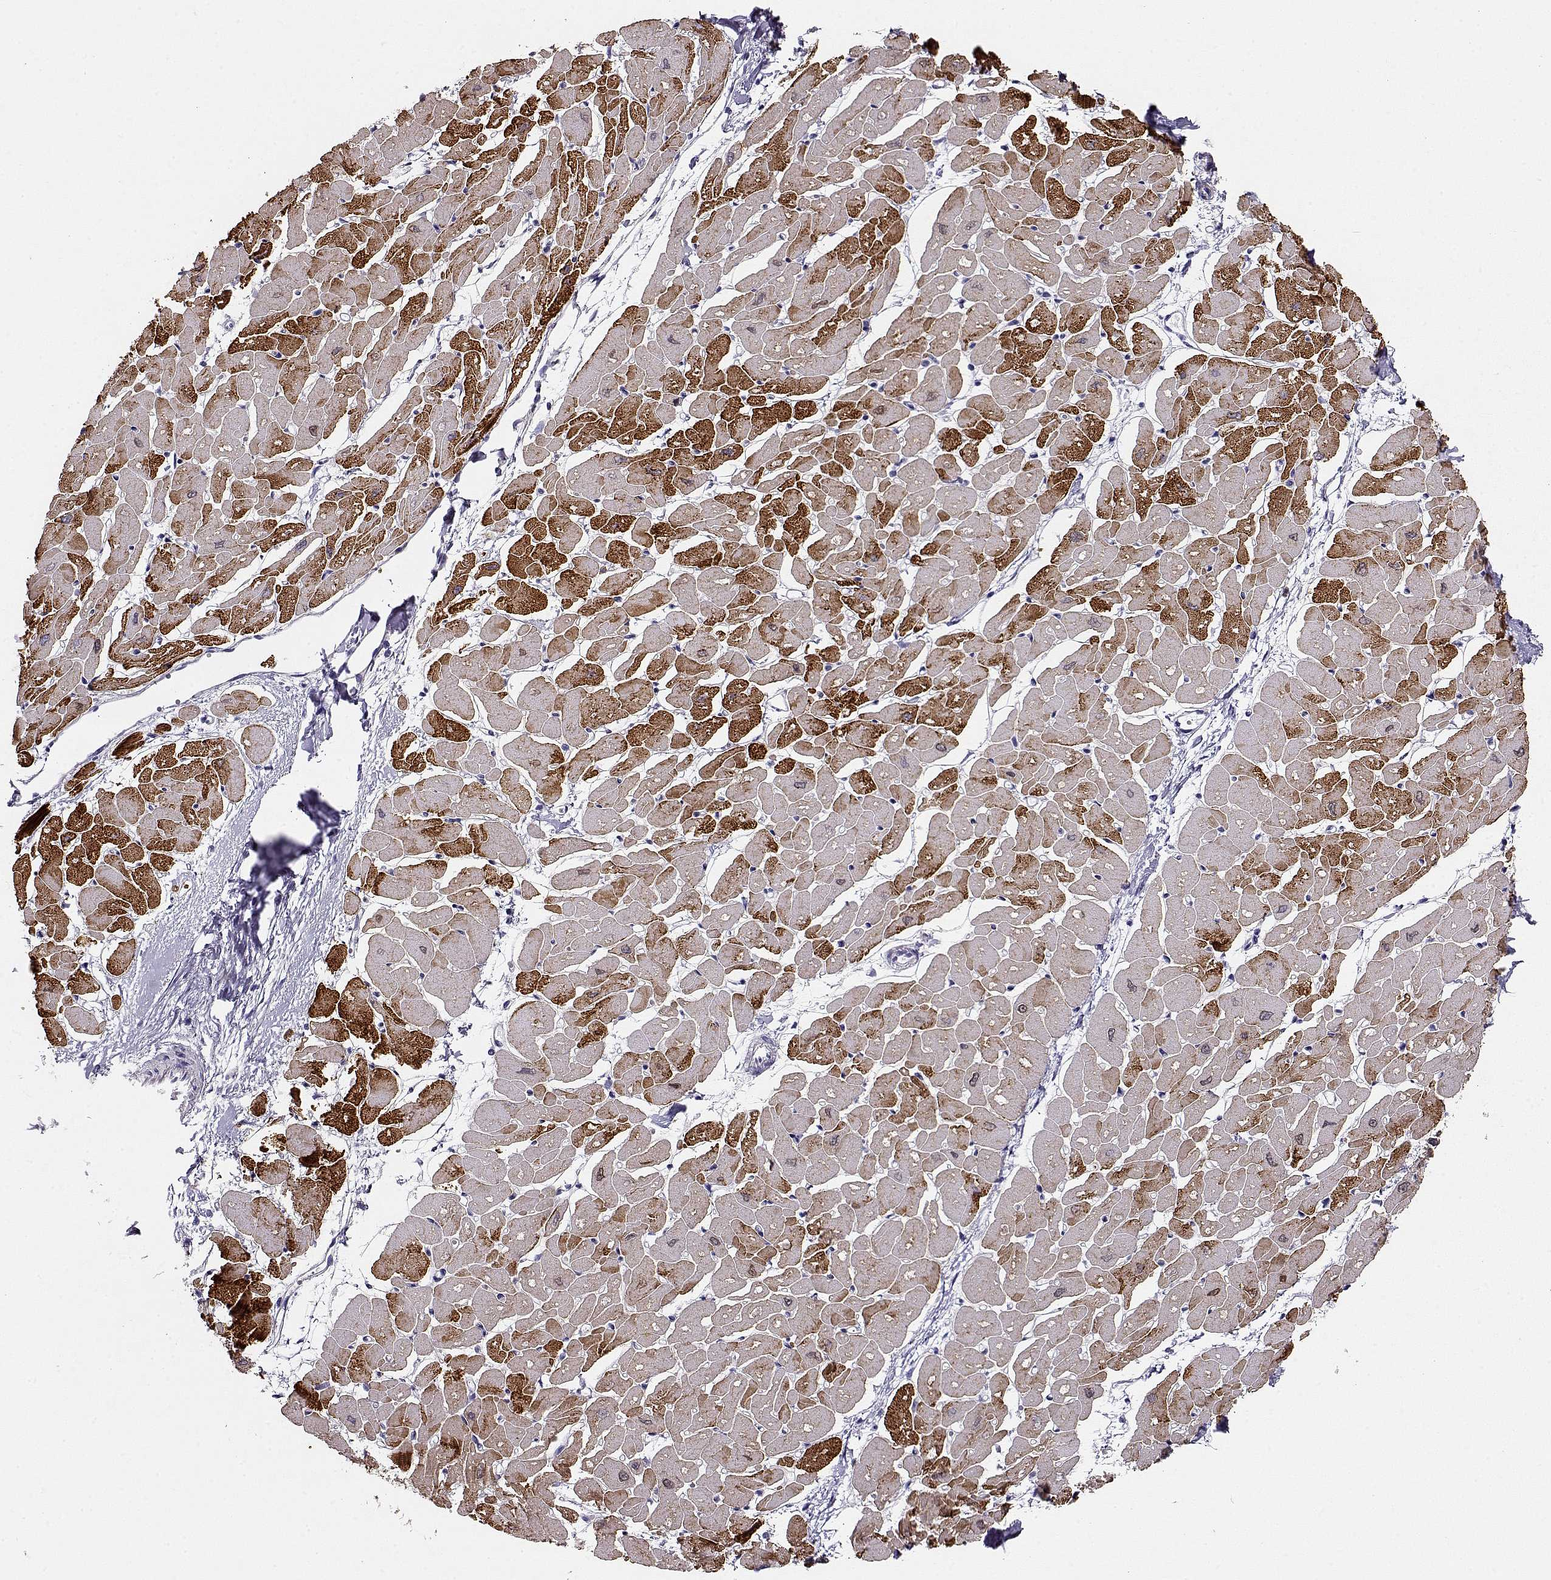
{"staining": {"intensity": "strong", "quantity": ">75%", "location": "cytoplasmic/membranous"}, "tissue": "heart muscle", "cell_type": "Cardiomyocytes", "image_type": "normal", "snomed": [{"axis": "morphology", "description": "Normal tissue, NOS"}, {"axis": "topography", "description": "Heart"}], "caption": "A photomicrograph of heart muscle stained for a protein displays strong cytoplasmic/membranous brown staining in cardiomyocytes.", "gene": "ACTN2", "patient": {"sex": "male", "age": 57}}